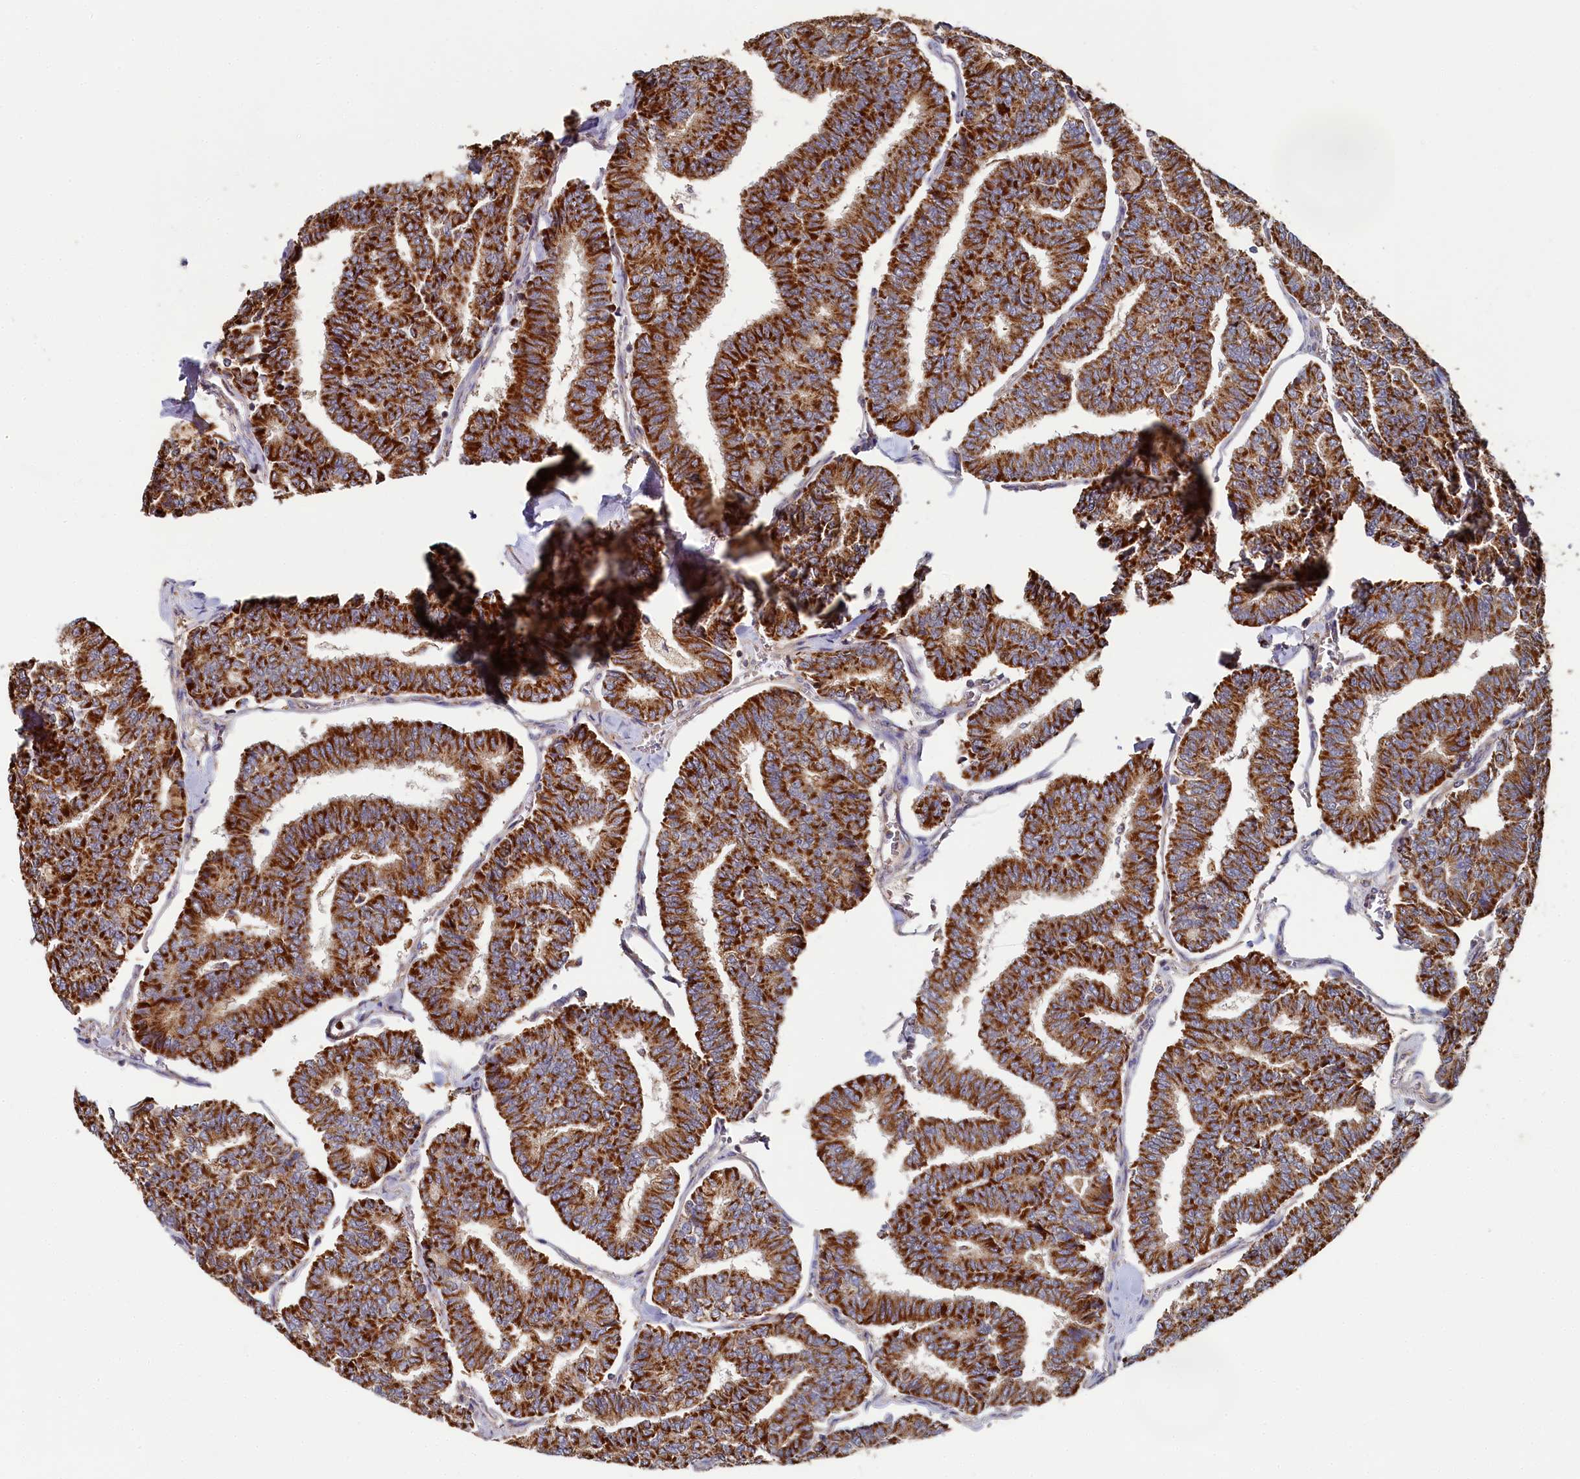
{"staining": {"intensity": "strong", "quantity": ">75%", "location": "cytoplasmic/membranous"}, "tissue": "thyroid cancer", "cell_type": "Tumor cells", "image_type": "cancer", "snomed": [{"axis": "morphology", "description": "Papillary adenocarcinoma, NOS"}, {"axis": "topography", "description": "Thyroid gland"}], "caption": "Protein staining reveals strong cytoplasmic/membranous expression in approximately >75% of tumor cells in thyroid cancer.", "gene": "HAUS2", "patient": {"sex": "female", "age": 35}}